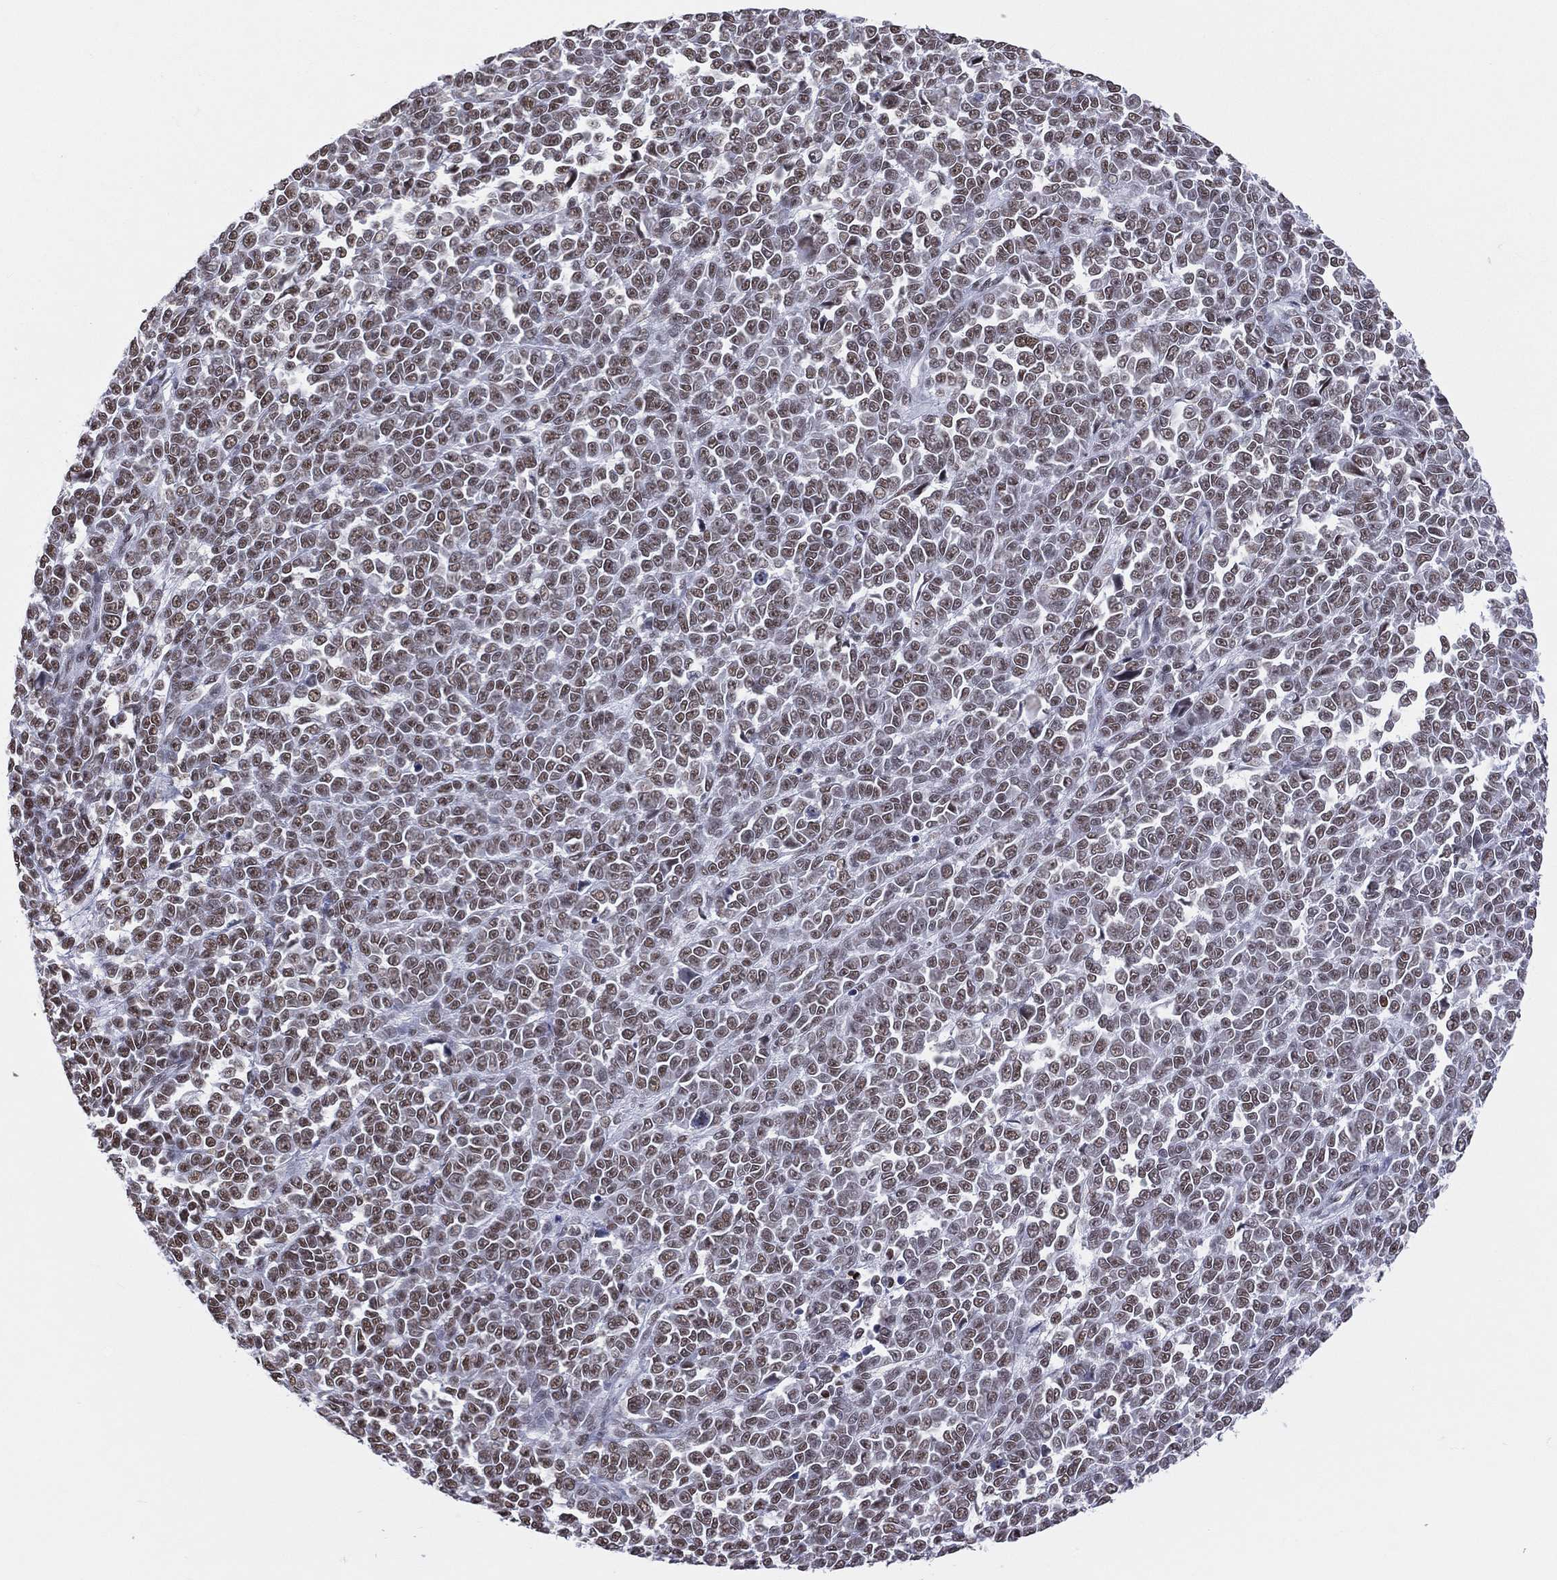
{"staining": {"intensity": "strong", "quantity": "25%-75%", "location": "nuclear"}, "tissue": "melanoma", "cell_type": "Tumor cells", "image_type": "cancer", "snomed": [{"axis": "morphology", "description": "Malignant melanoma, NOS"}, {"axis": "topography", "description": "Skin"}], "caption": "This micrograph shows melanoma stained with immunohistochemistry to label a protein in brown. The nuclear of tumor cells show strong positivity for the protein. Nuclei are counter-stained blue.", "gene": "ZNF7", "patient": {"sex": "female", "age": 95}}